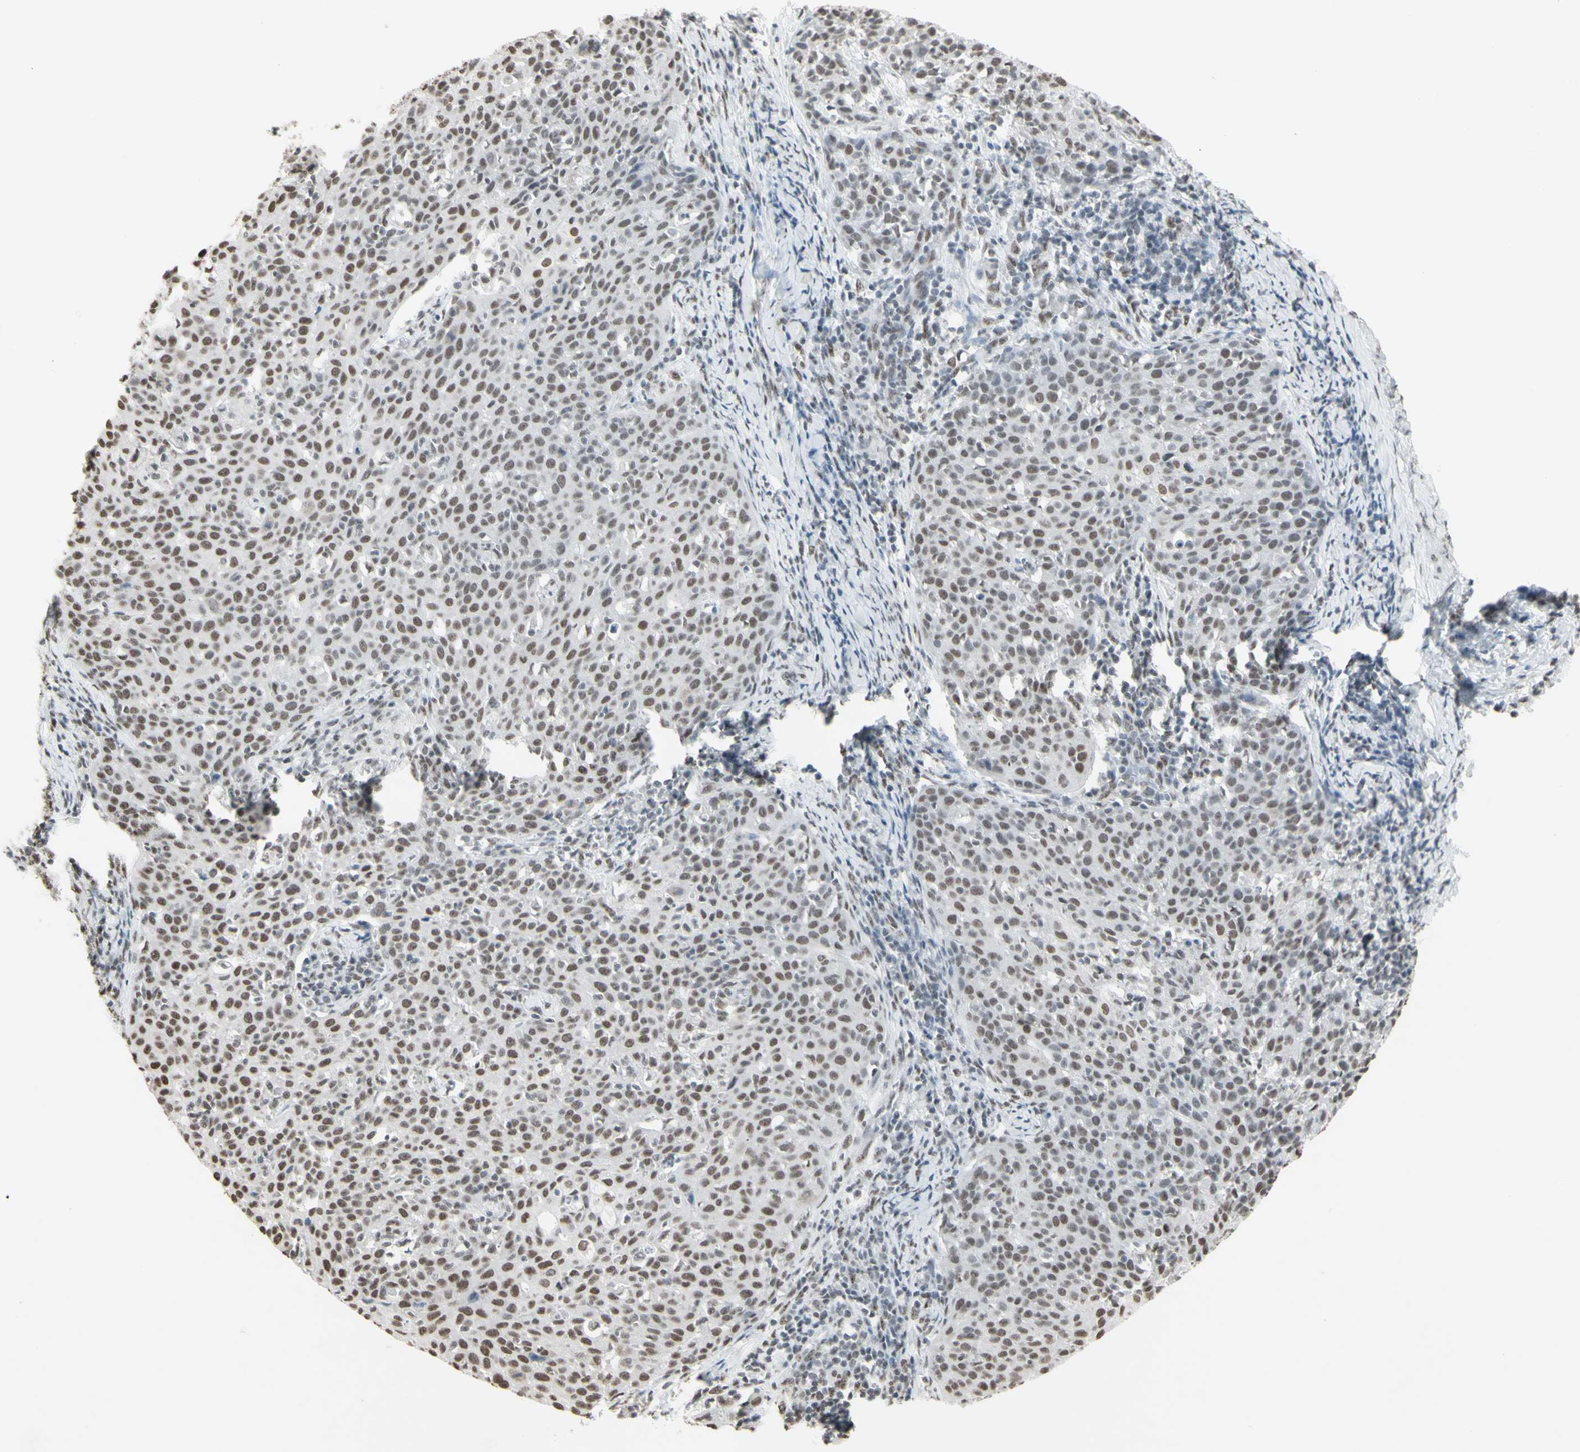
{"staining": {"intensity": "moderate", "quantity": "25%-75%", "location": "nuclear"}, "tissue": "cervical cancer", "cell_type": "Tumor cells", "image_type": "cancer", "snomed": [{"axis": "morphology", "description": "Squamous cell carcinoma, NOS"}, {"axis": "topography", "description": "Cervix"}], "caption": "The image exhibits immunohistochemical staining of cervical cancer. There is moderate nuclear positivity is present in approximately 25%-75% of tumor cells.", "gene": "TRIM28", "patient": {"sex": "female", "age": 38}}